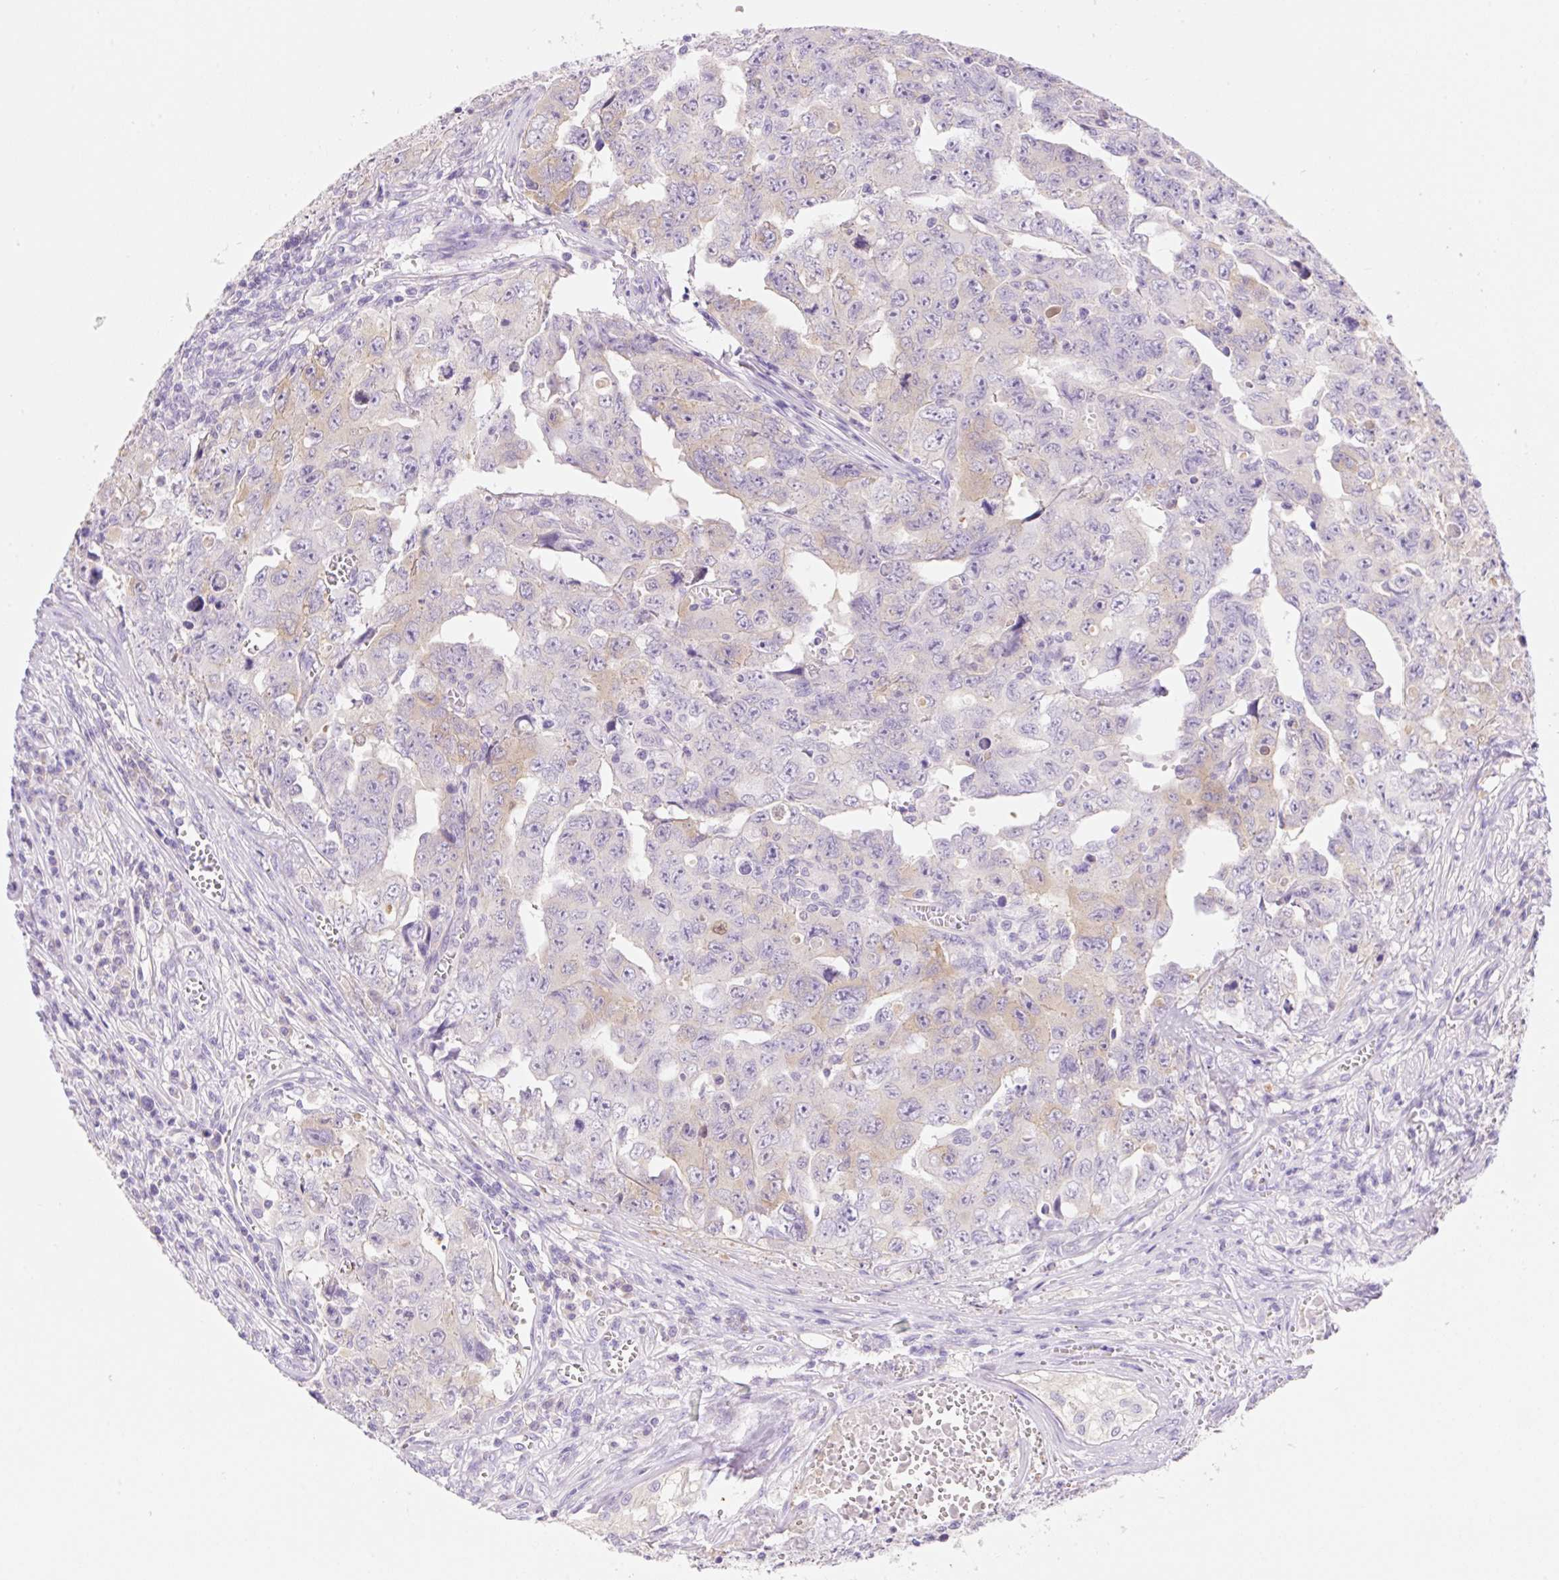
{"staining": {"intensity": "negative", "quantity": "none", "location": "none"}, "tissue": "testis cancer", "cell_type": "Tumor cells", "image_type": "cancer", "snomed": [{"axis": "morphology", "description": "Carcinoma, Embryonal, NOS"}, {"axis": "topography", "description": "Testis"}], "caption": "Micrograph shows no protein expression in tumor cells of testis embryonal carcinoma tissue.", "gene": "DENND5A", "patient": {"sex": "male", "age": 24}}